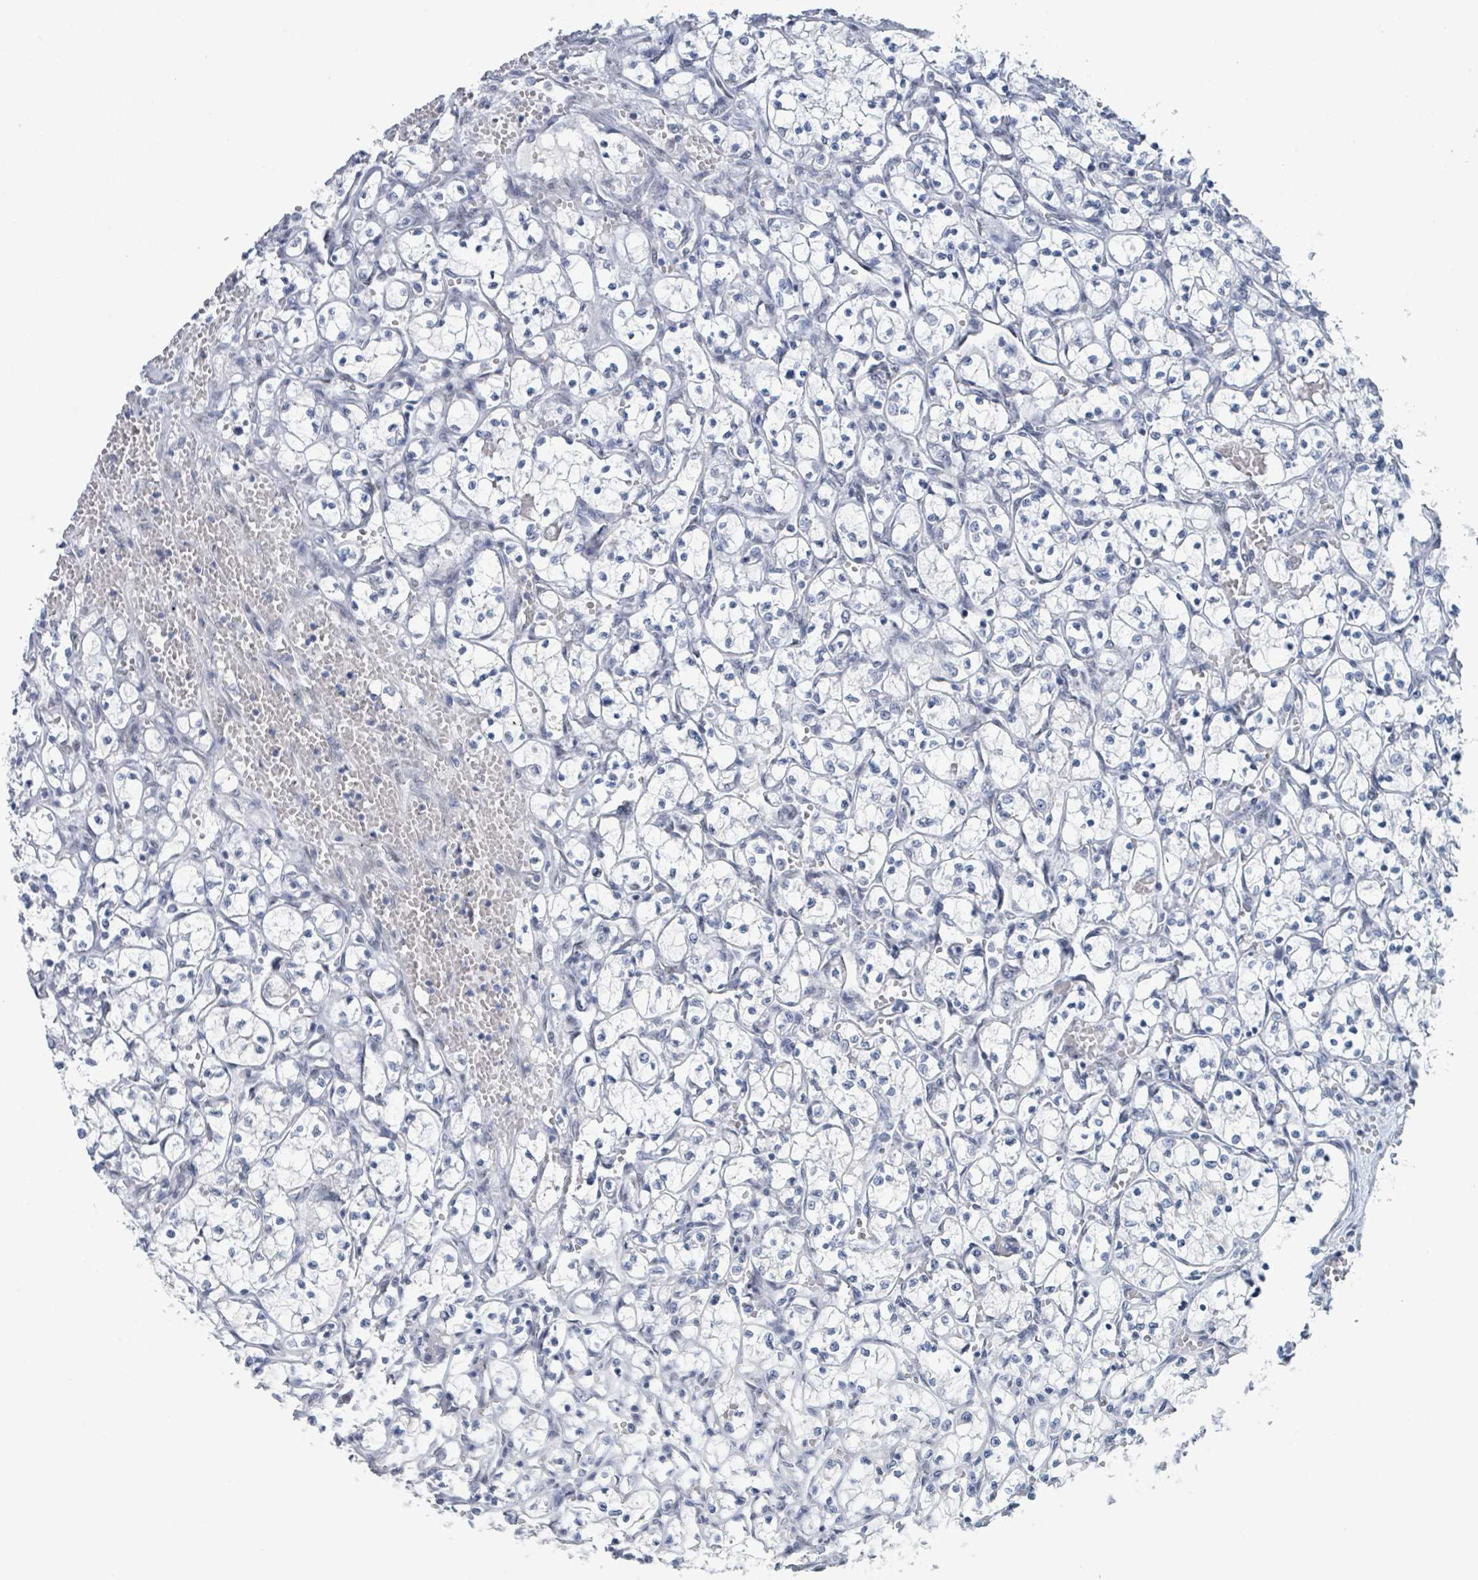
{"staining": {"intensity": "negative", "quantity": "none", "location": "none"}, "tissue": "renal cancer", "cell_type": "Tumor cells", "image_type": "cancer", "snomed": [{"axis": "morphology", "description": "Adenocarcinoma, NOS"}, {"axis": "topography", "description": "Kidney"}], "caption": "Immunohistochemical staining of renal cancer displays no significant positivity in tumor cells. (DAB immunohistochemistry with hematoxylin counter stain).", "gene": "EHMT2", "patient": {"sex": "female", "age": 69}}